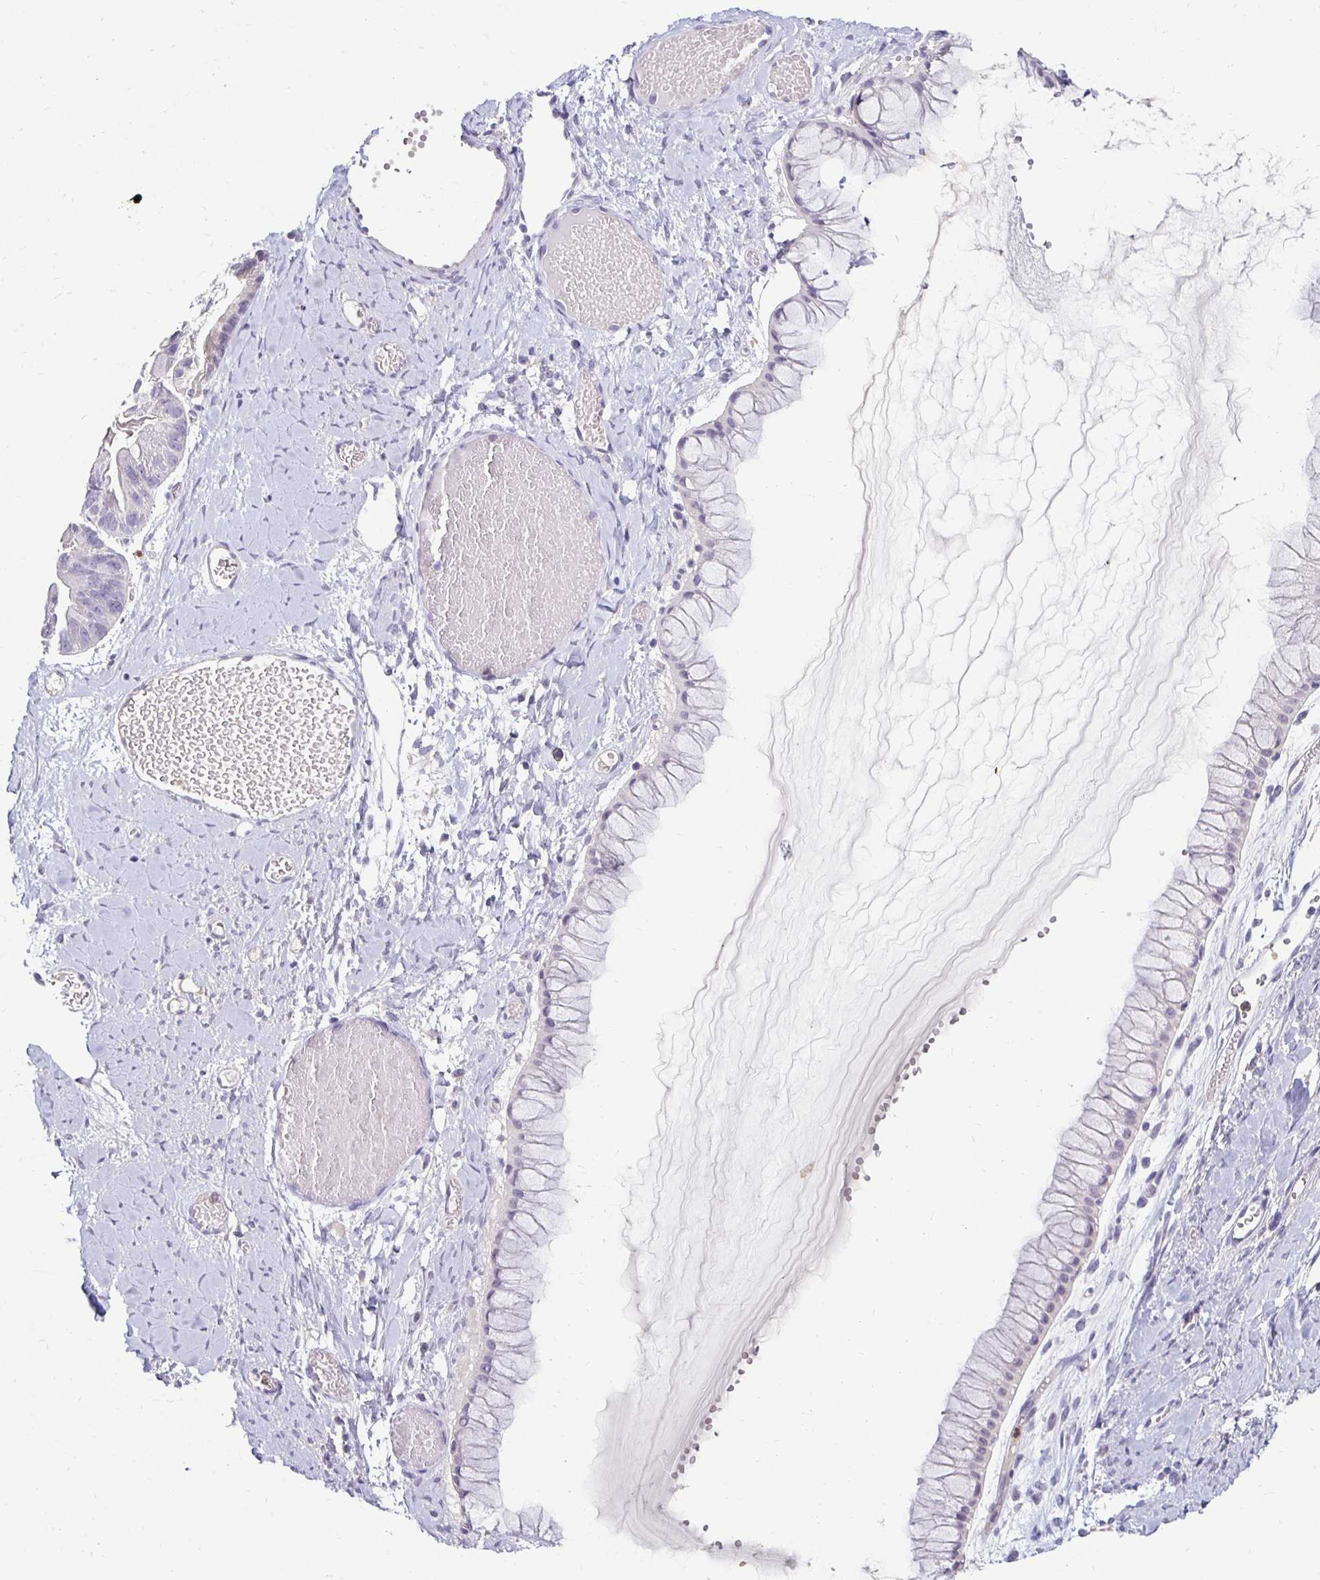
{"staining": {"intensity": "negative", "quantity": "none", "location": "none"}, "tissue": "ovarian cancer", "cell_type": "Tumor cells", "image_type": "cancer", "snomed": [{"axis": "morphology", "description": "Cystadenocarcinoma, mucinous, NOS"}, {"axis": "topography", "description": "Ovary"}], "caption": "IHC photomicrograph of ovarian cancer stained for a protein (brown), which demonstrates no positivity in tumor cells. Nuclei are stained in blue.", "gene": "GK2", "patient": {"sex": "female", "age": 61}}